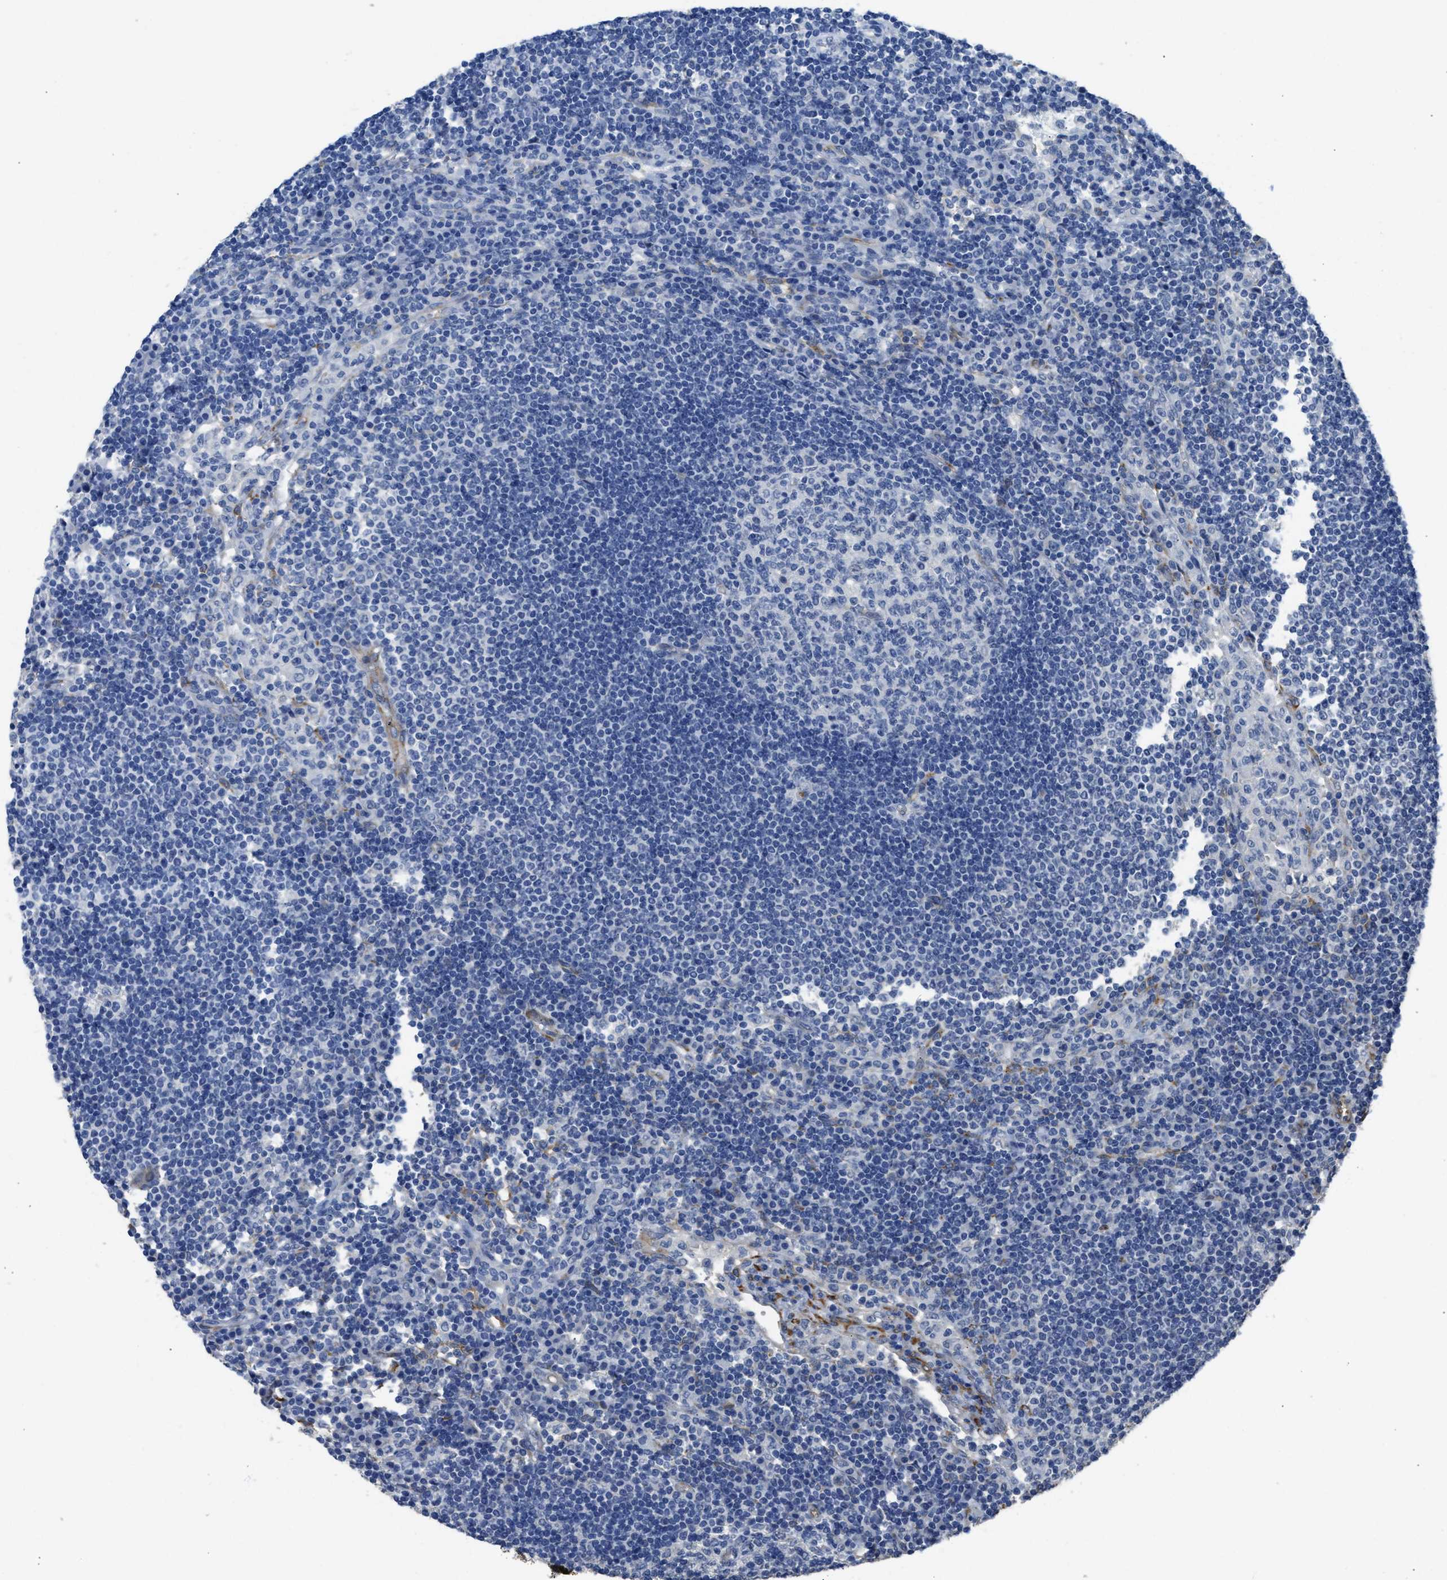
{"staining": {"intensity": "negative", "quantity": "none", "location": "none"}, "tissue": "lymph node", "cell_type": "Germinal center cells", "image_type": "normal", "snomed": [{"axis": "morphology", "description": "Normal tissue, NOS"}, {"axis": "topography", "description": "Lymph node"}], "caption": "High magnification brightfield microscopy of benign lymph node stained with DAB (brown) and counterstained with hematoxylin (blue): germinal center cells show no significant expression.", "gene": "ZSWIM5", "patient": {"sex": "female", "age": 53}}